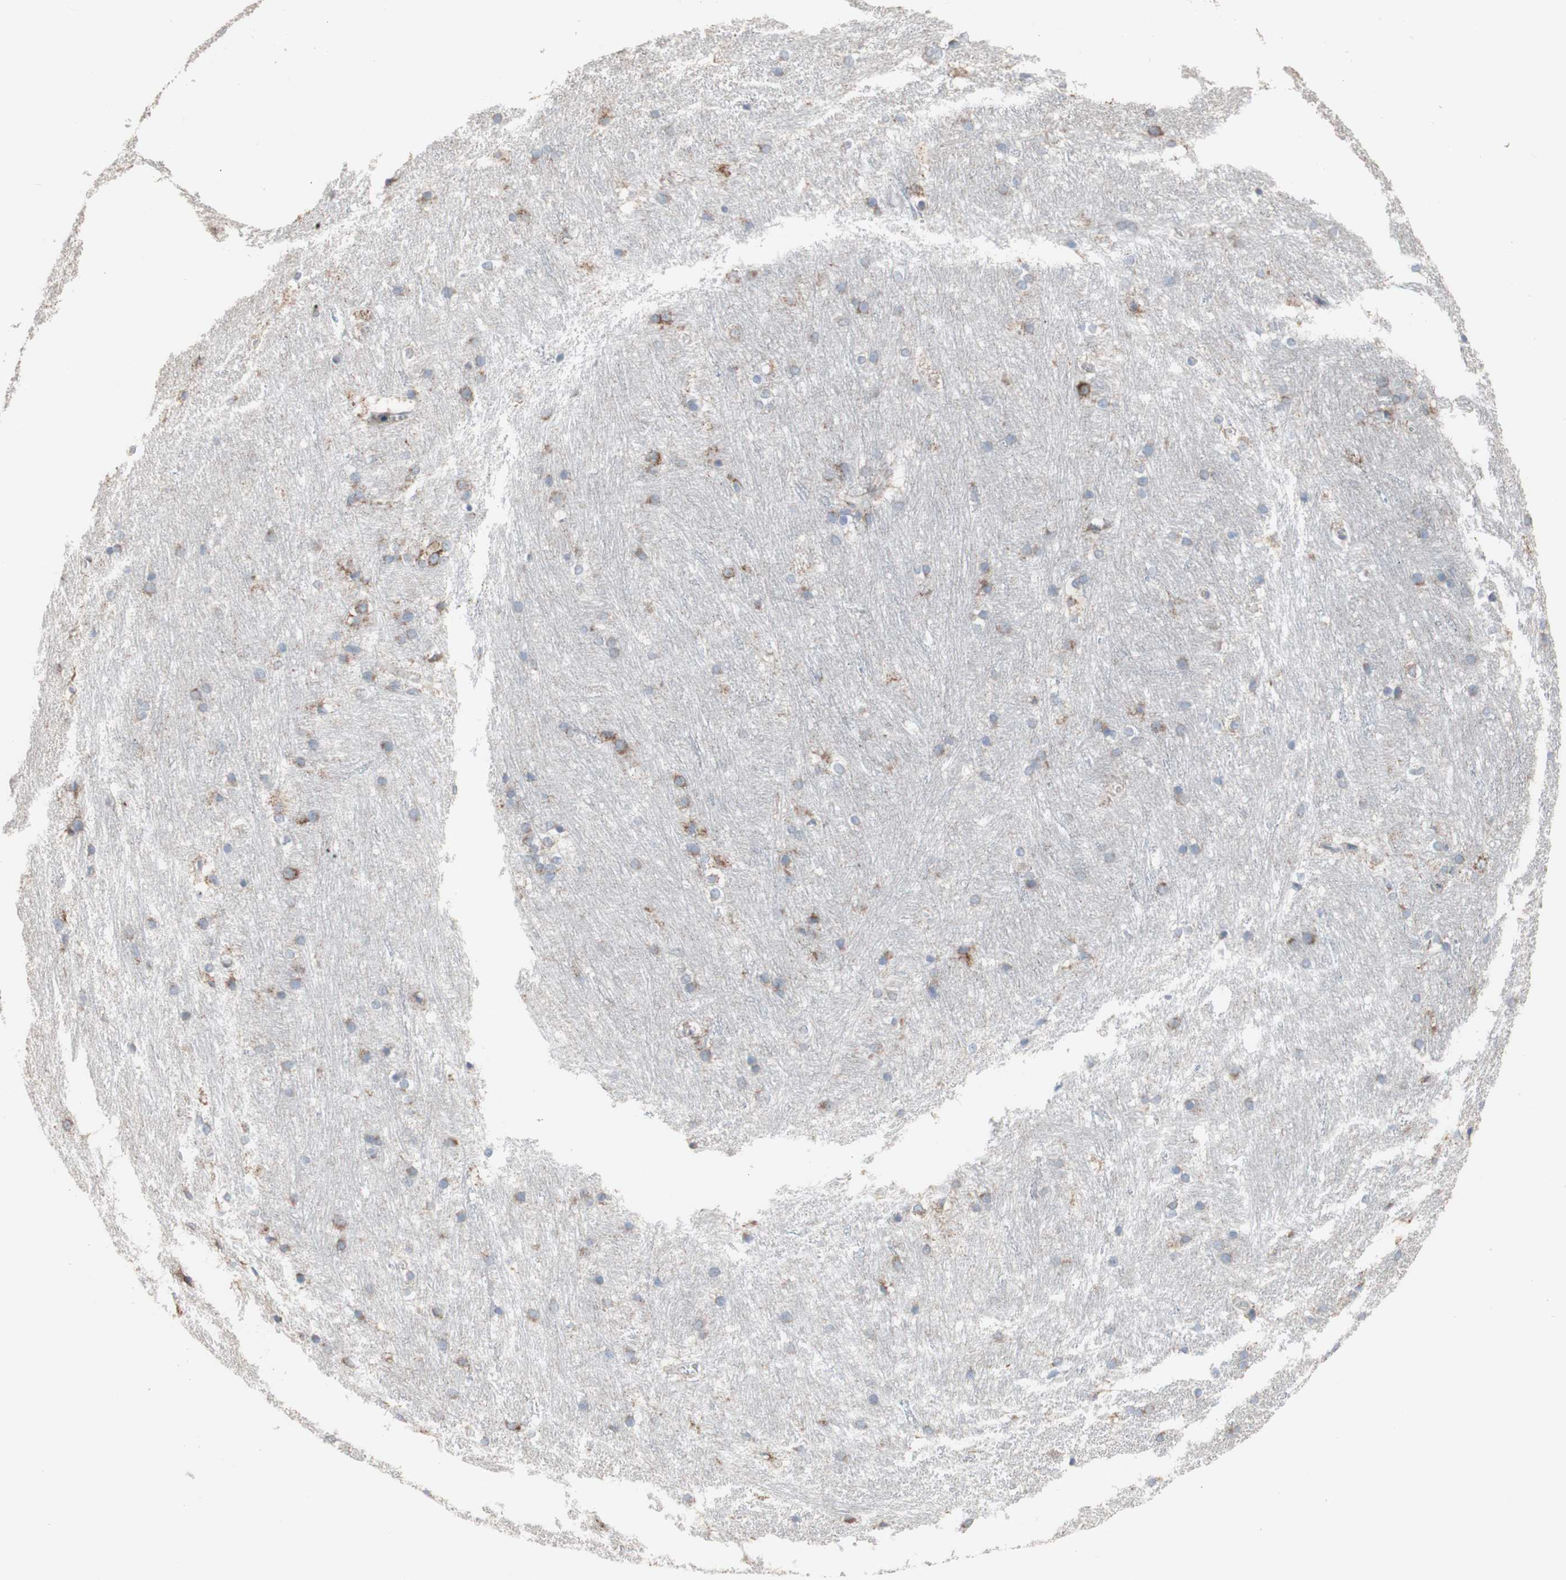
{"staining": {"intensity": "weak", "quantity": "<25%", "location": "cytoplasmic/membranous"}, "tissue": "caudate", "cell_type": "Glial cells", "image_type": "normal", "snomed": [{"axis": "morphology", "description": "Normal tissue, NOS"}, {"axis": "topography", "description": "Lateral ventricle wall"}], "caption": "Immunohistochemistry (IHC) histopathology image of benign caudate: human caudate stained with DAB (3,3'-diaminobenzidine) shows no significant protein positivity in glial cells.", "gene": "AGPAT5", "patient": {"sex": "female", "age": 19}}